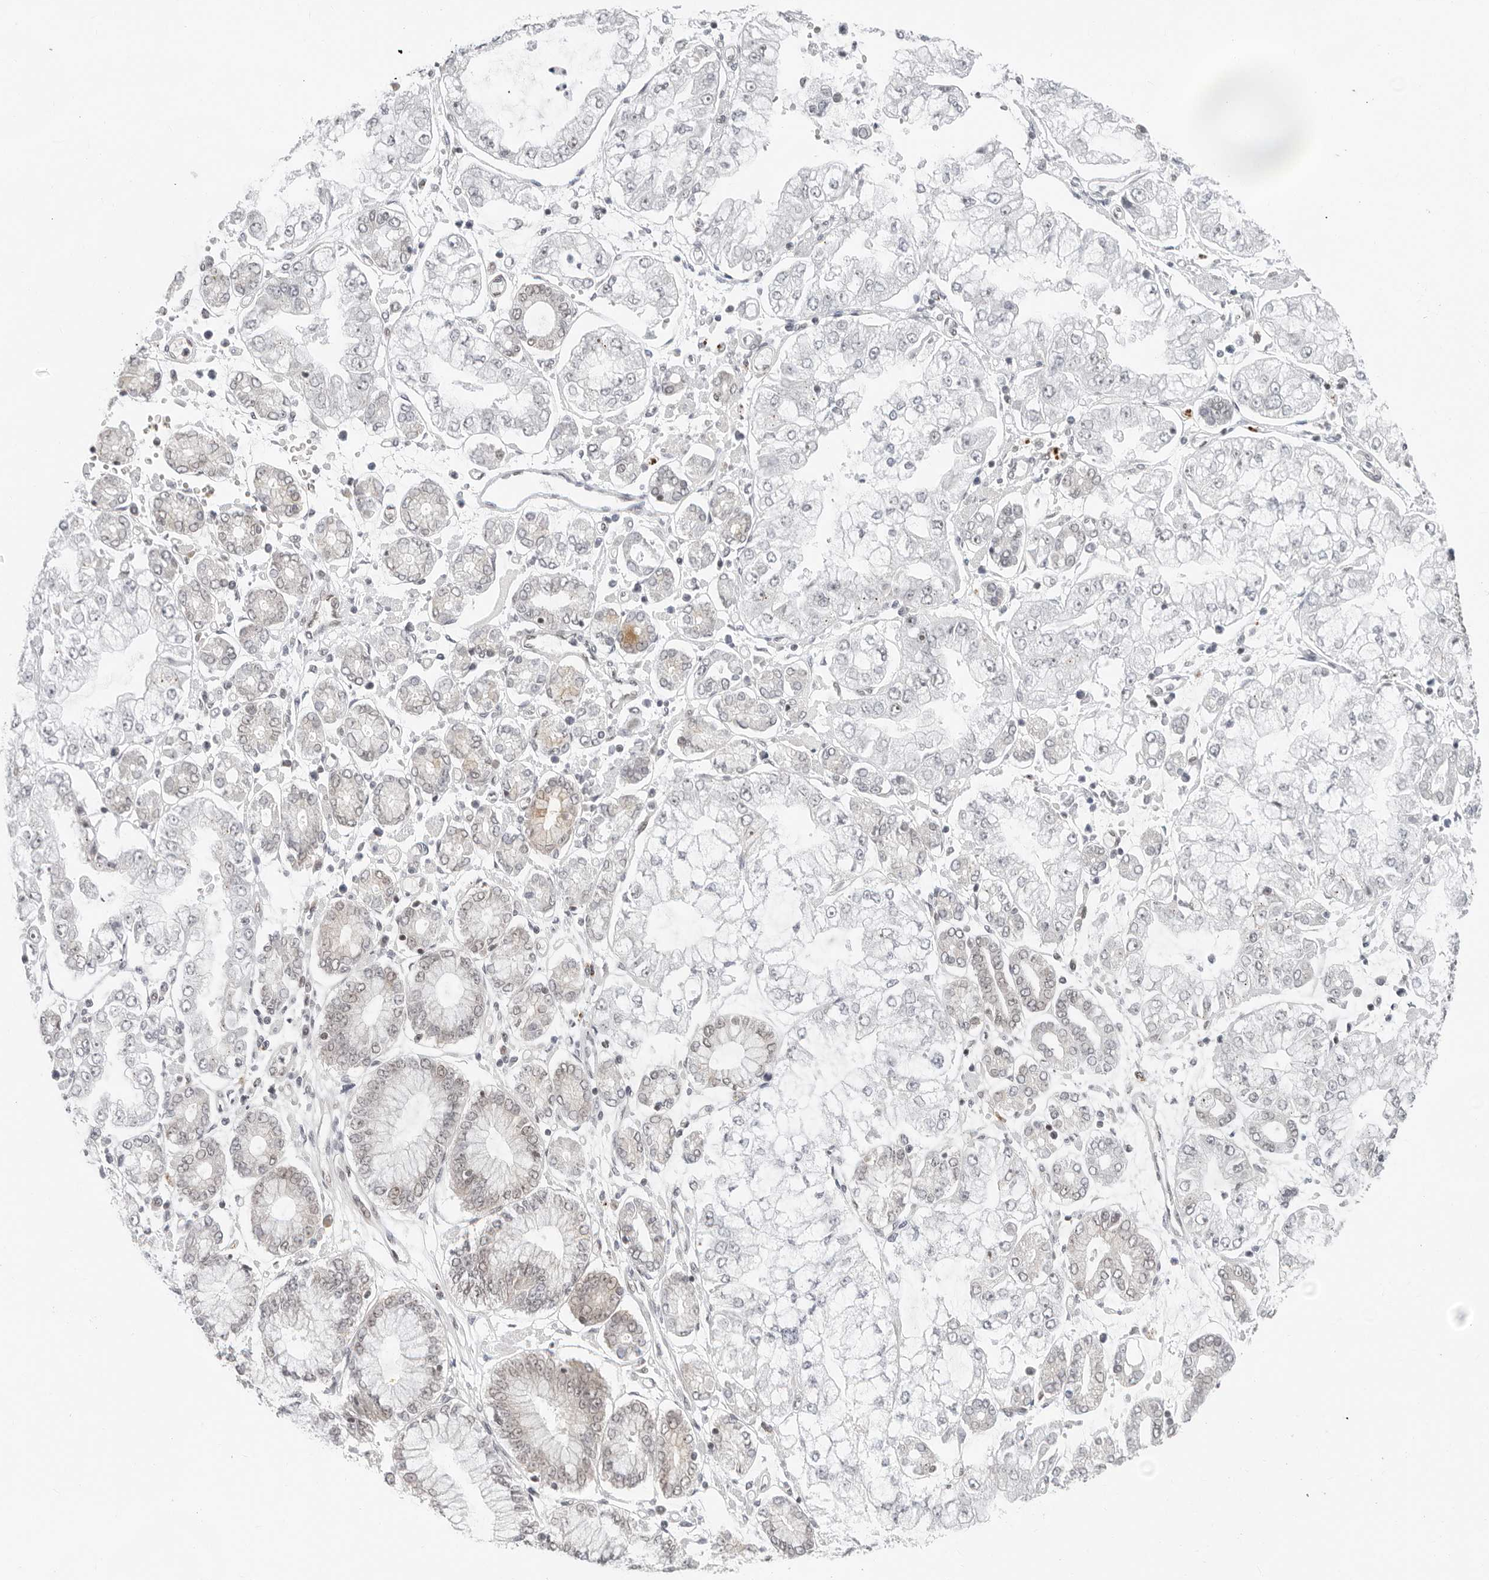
{"staining": {"intensity": "negative", "quantity": "none", "location": "none"}, "tissue": "stomach cancer", "cell_type": "Tumor cells", "image_type": "cancer", "snomed": [{"axis": "morphology", "description": "Adenocarcinoma, NOS"}, {"axis": "topography", "description": "Stomach"}], "caption": "Immunohistochemistry photomicrograph of adenocarcinoma (stomach) stained for a protein (brown), which demonstrates no expression in tumor cells.", "gene": "TOX4", "patient": {"sex": "male", "age": 76}}